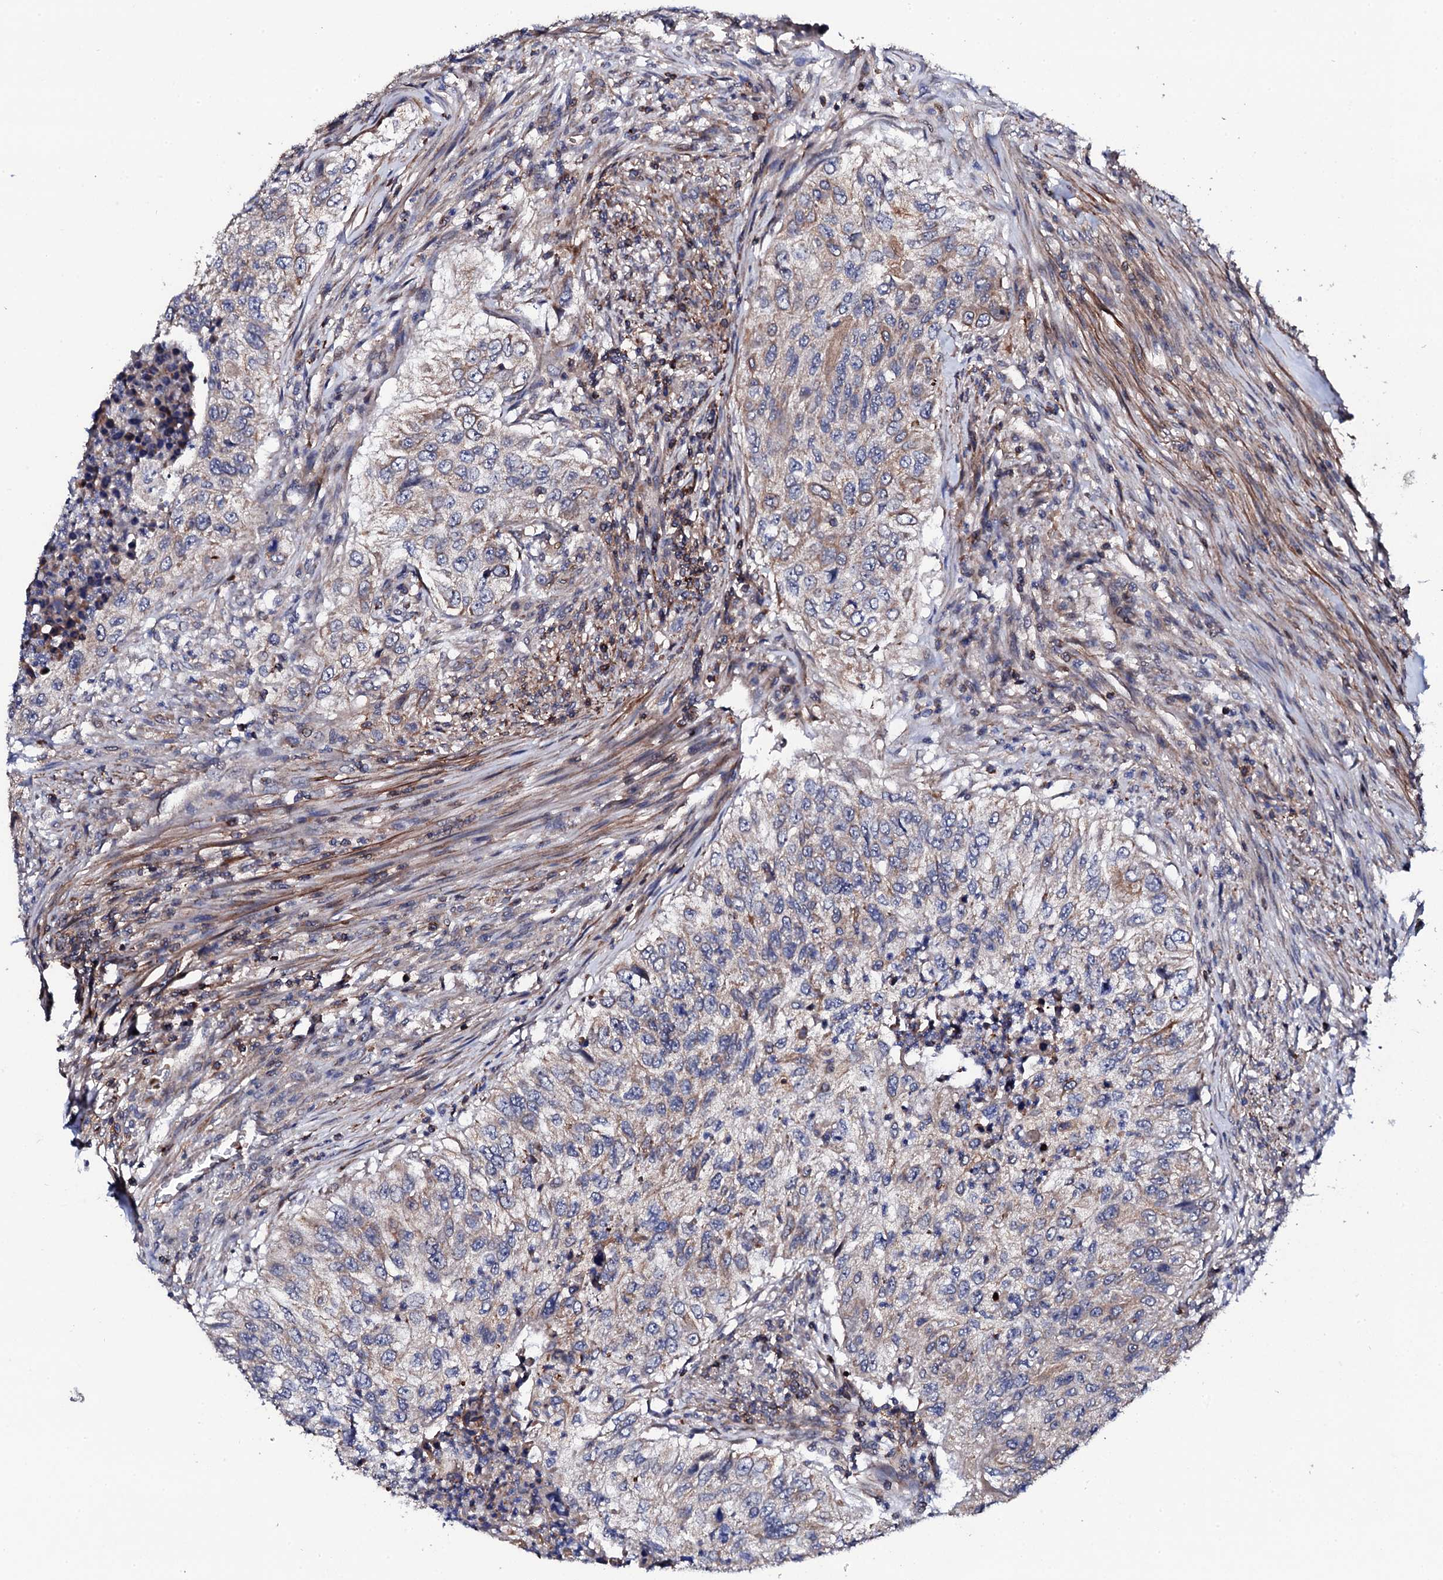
{"staining": {"intensity": "moderate", "quantity": "<25%", "location": "cytoplasmic/membranous"}, "tissue": "urothelial cancer", "cell_type": "Tumor cells", "image_type": "cancer", "snomed": [{"axis": "morphology", "description": "Urothelial carcinoma, High grade"}, {"axis": "topography", "description": "Urinary bladder"}], "caption": "Urothelial cancer stained for a protein shows moderate cytoplasmic/membranous positivity in tumor cells.", "gene": "COG4", "patient": {"sex": "female", "age": 60}}